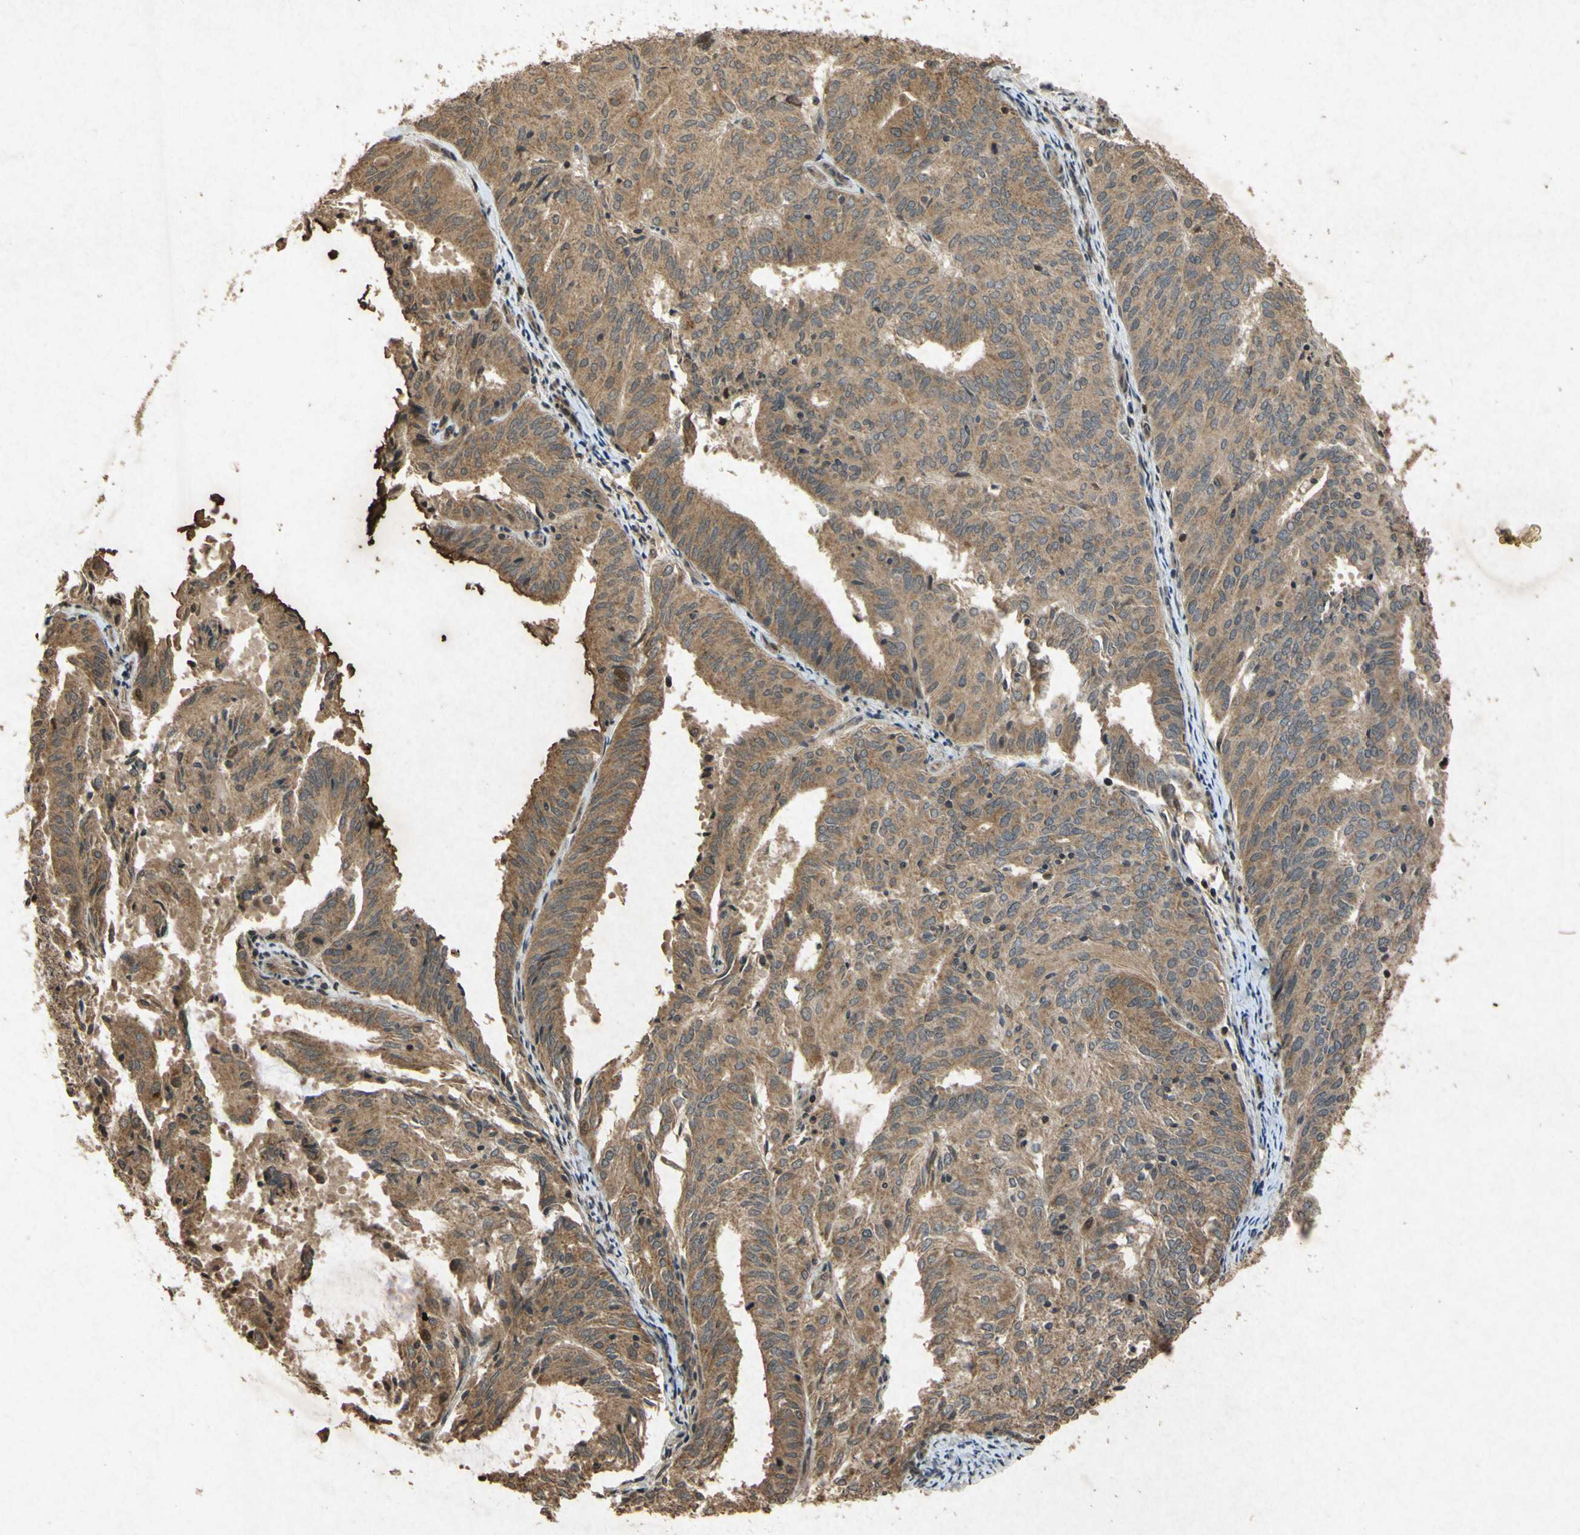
{"staining": {"intensity": "moderate", "quantity": ">75%", "location": "cytoplasmic/membranous"}, "tissue": "endometrial cancer", "cell_type": "Tumor cells", "image_type": "cancer", "snomed": [{"axis": "morphology", "description": "Adenocarcinoma, NOS"}, {"axis": "topography", "description": "Uterus"}], "caption": "Immunohistochemical staining of human endometrial adenocarcinoma exhibits medium levels of moderate cytoplasmic/membranous protein staining in approximately >75% of tumor cells.", "gene": "ATP6V1H", "patient": {"sex": "female", "age": 60}}